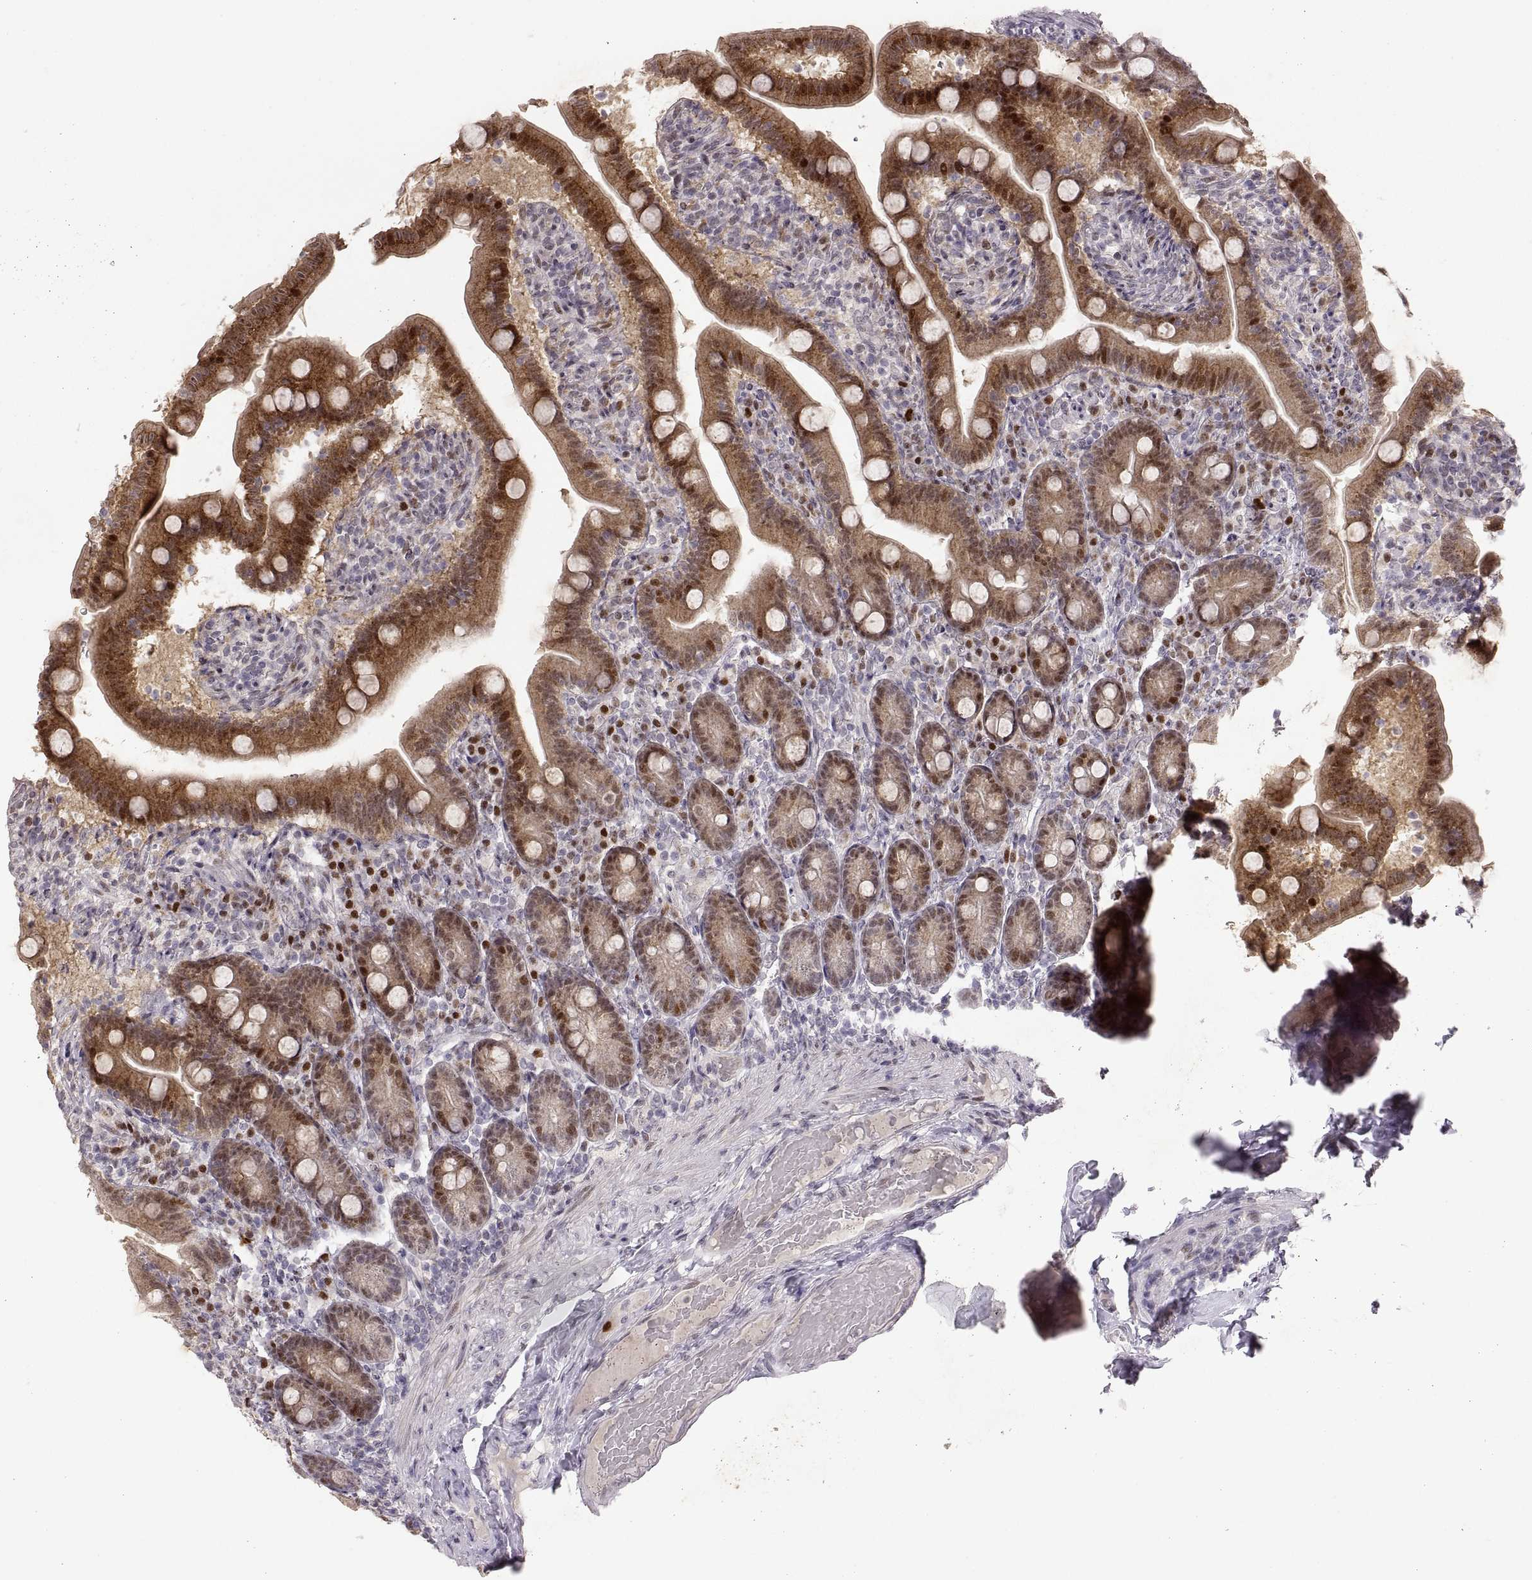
{"staining": {"intensity": "strong", "quantity": "25%-75%", "location": "cytoplasmic/membranous,nuclear"}, "tissue": "small intestine", "cell_type": "Glandular cells", "image_type": "normal", "snomed": [{"axis": "morphology", "description": "Normal tissue, NOS"}, {"axis": "topography", "description": "Small intestine"}], "caption": "Small intestine stained with DAB immunohistochemistry displays high levels of strong cytoplasmic/membranous,nuclear positivity in approximately 25%-75% of glandular cells.", "gene": "SNAI1", "patient": {"sex": "male", "age": 66}}